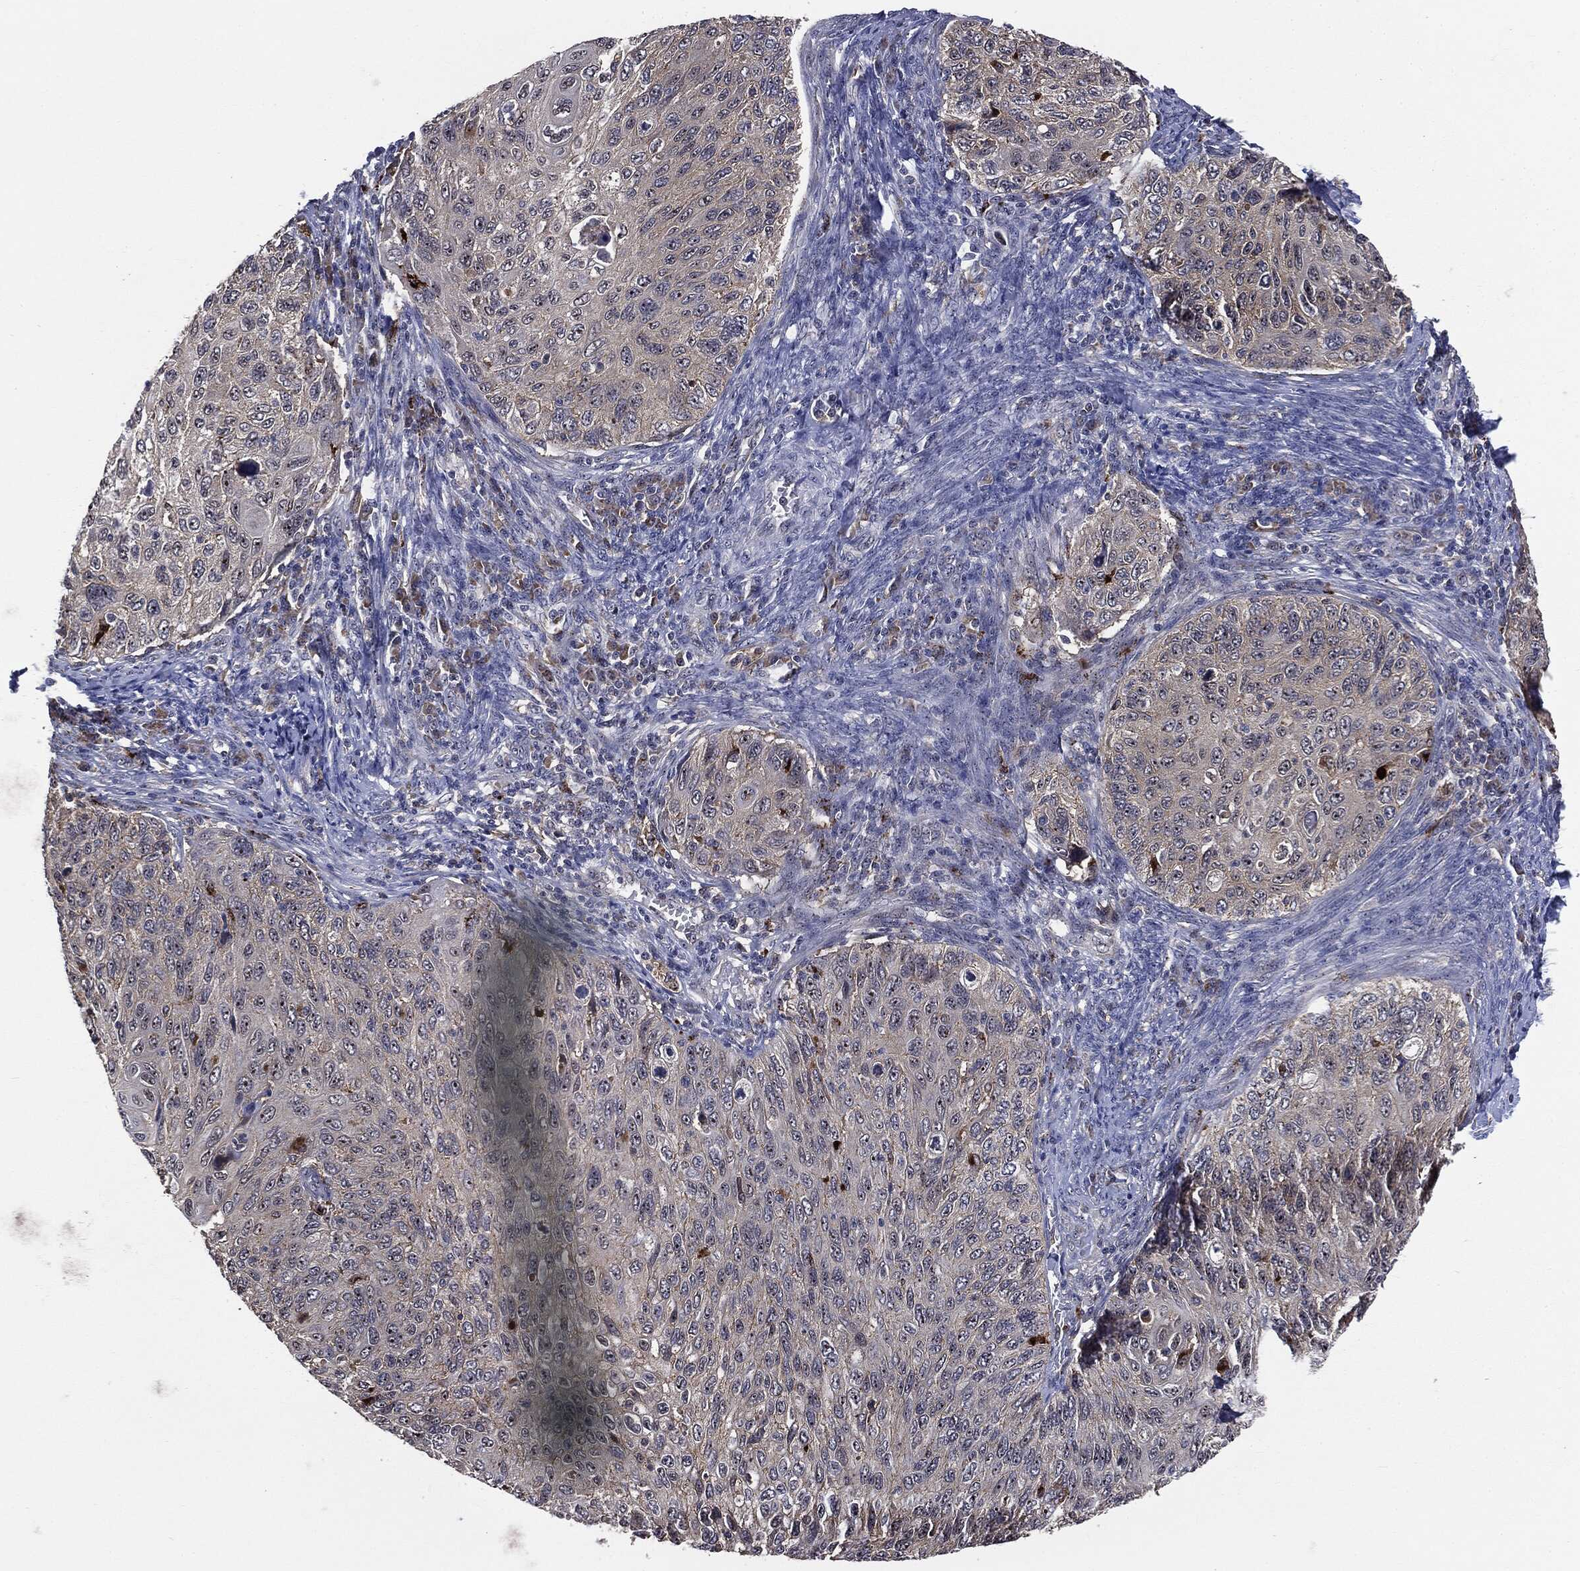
{"staining": {"intensity": "negative", "quantity": "none", "location": "none"}, "tissue": "cervical cancer", "cell_type": "Tumor cells", "image_type": "cancer", "snomed": [{"axis": "morphology", "description": "Squamous cell carcinoma, NOS"}, {"axis": "topography", "description": "Cervix"}], "caption": "Immunohistochemistry (IHC) of human squamous cell carcinoma (cervical) demonstrates no staining in tumor cells.", "gene": "TRMT1L", "patient": {"sex": "female", "age": 70}}